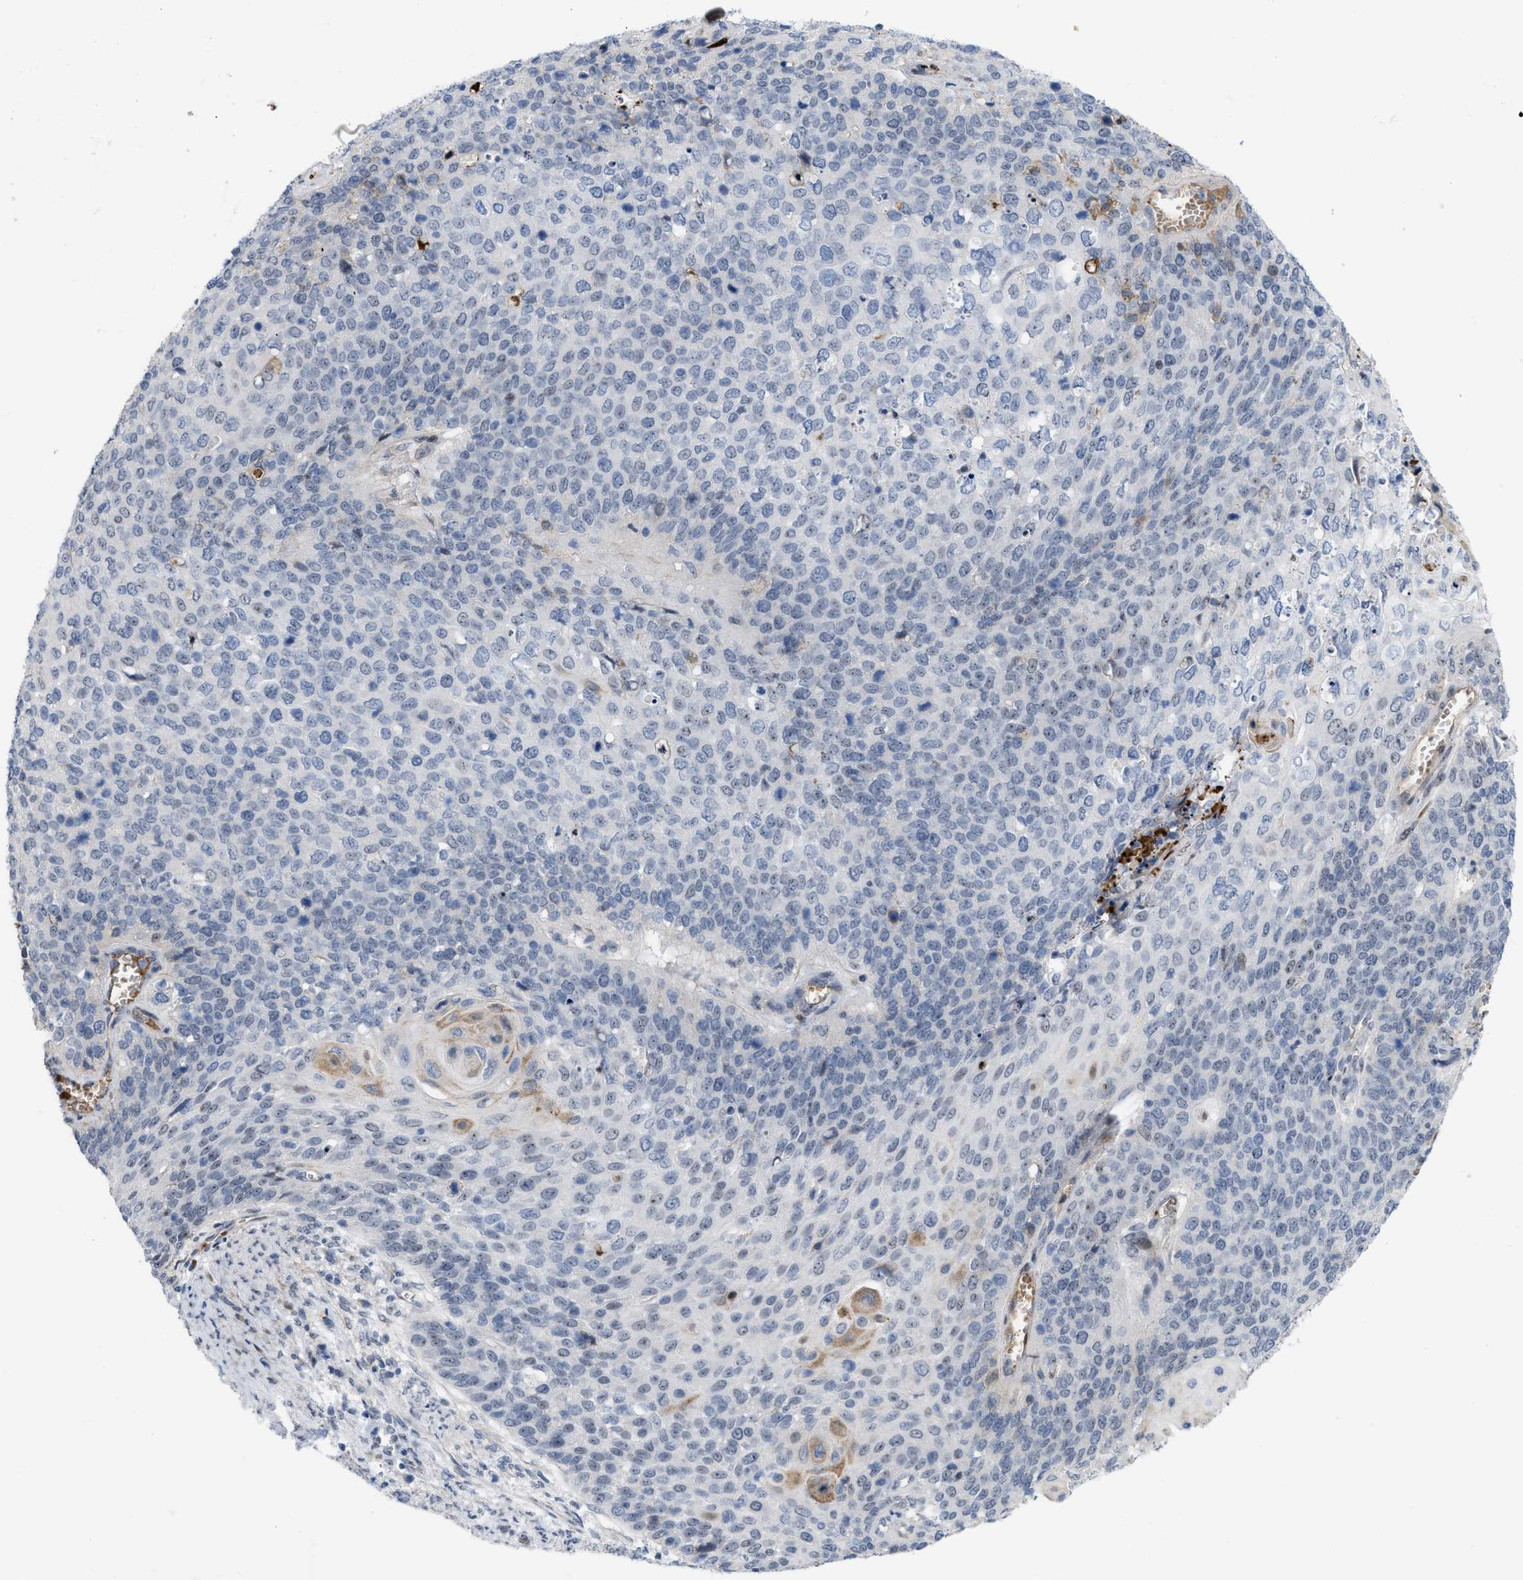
{"staining": {"intensity": "moderate", "quantity": "<25%", "location": "nuclear"}, "tissue": "cervical cancer", "cell_type": "Tumor cells", "image_type": "cancer", "snomed": [{"axis": "morphology", "description": "Squamous cell carcinoma, NOS"}, {"axis": "topography", "description": "Cervix"}], "caption": "The photomicrograph displays staining of squamous cell carcinoma (cervical), revealing moderate nuclear protein expression (brown color) within tumor cells.", "gene": "POLR1F", "patient": {"sex": "female", "age": 39}}